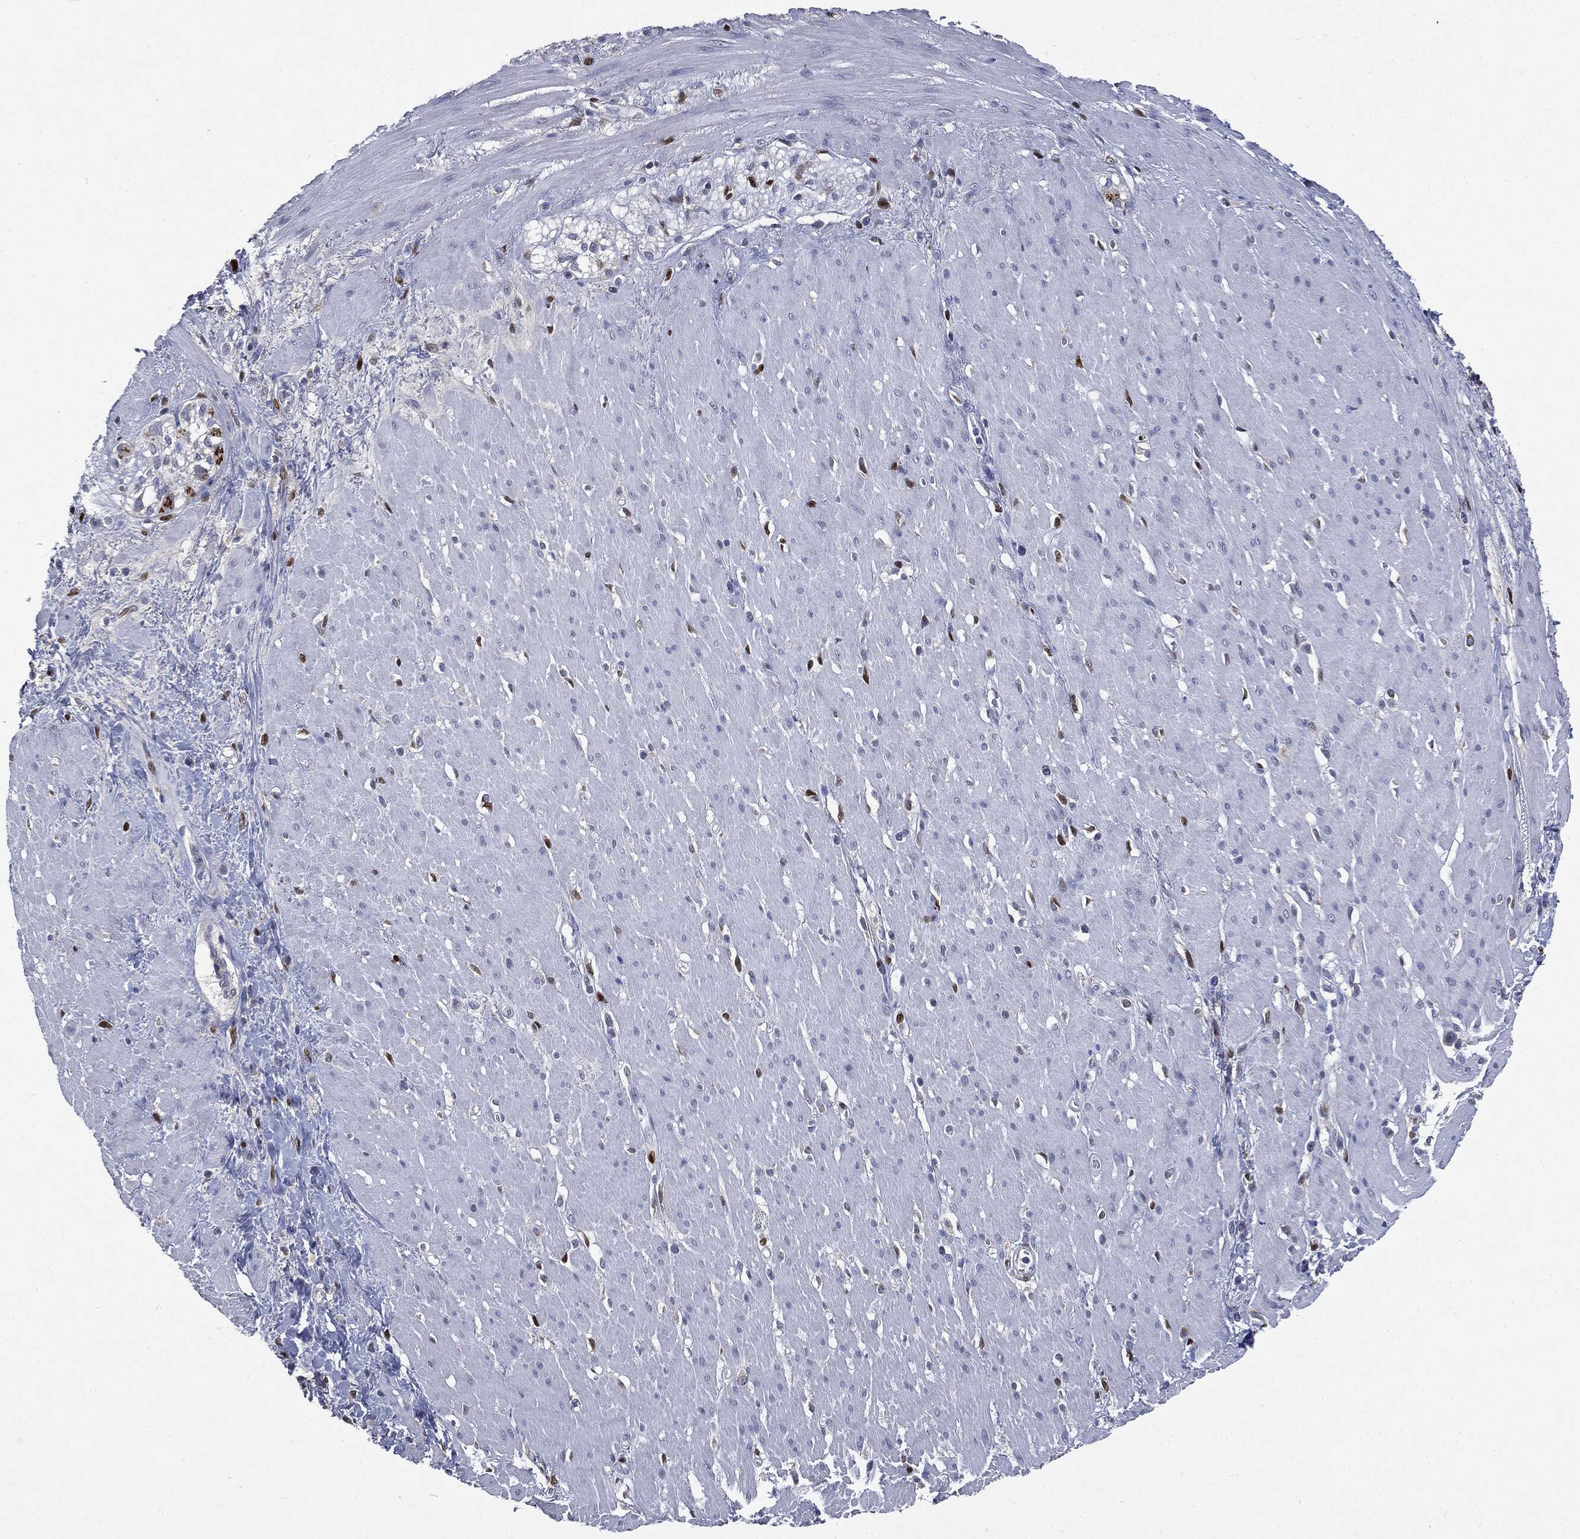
{"staining": {"intensity": "moderate", "quantity": "<25%", "location": "nuclear"}, "tissue": "smooth muscle", "cell_type": "Smooth muscle cells", "image_type": "normal", "snomed": [{"axis": "morphology", "description": "Normal tissue, NOS"}, {"axis": "topography", "description": "Soft tissue"}, {"axis": "topography", "description": "Smooth muscle"}], "caption": "A high-resolution micrograph shows IHC staining of benign smooth muscle, which displays moderate nuclear staining in approximately <25% of smooth muscle cells.", "gene": "CASD1", "patient": {"sex": "male", "age": 72}}